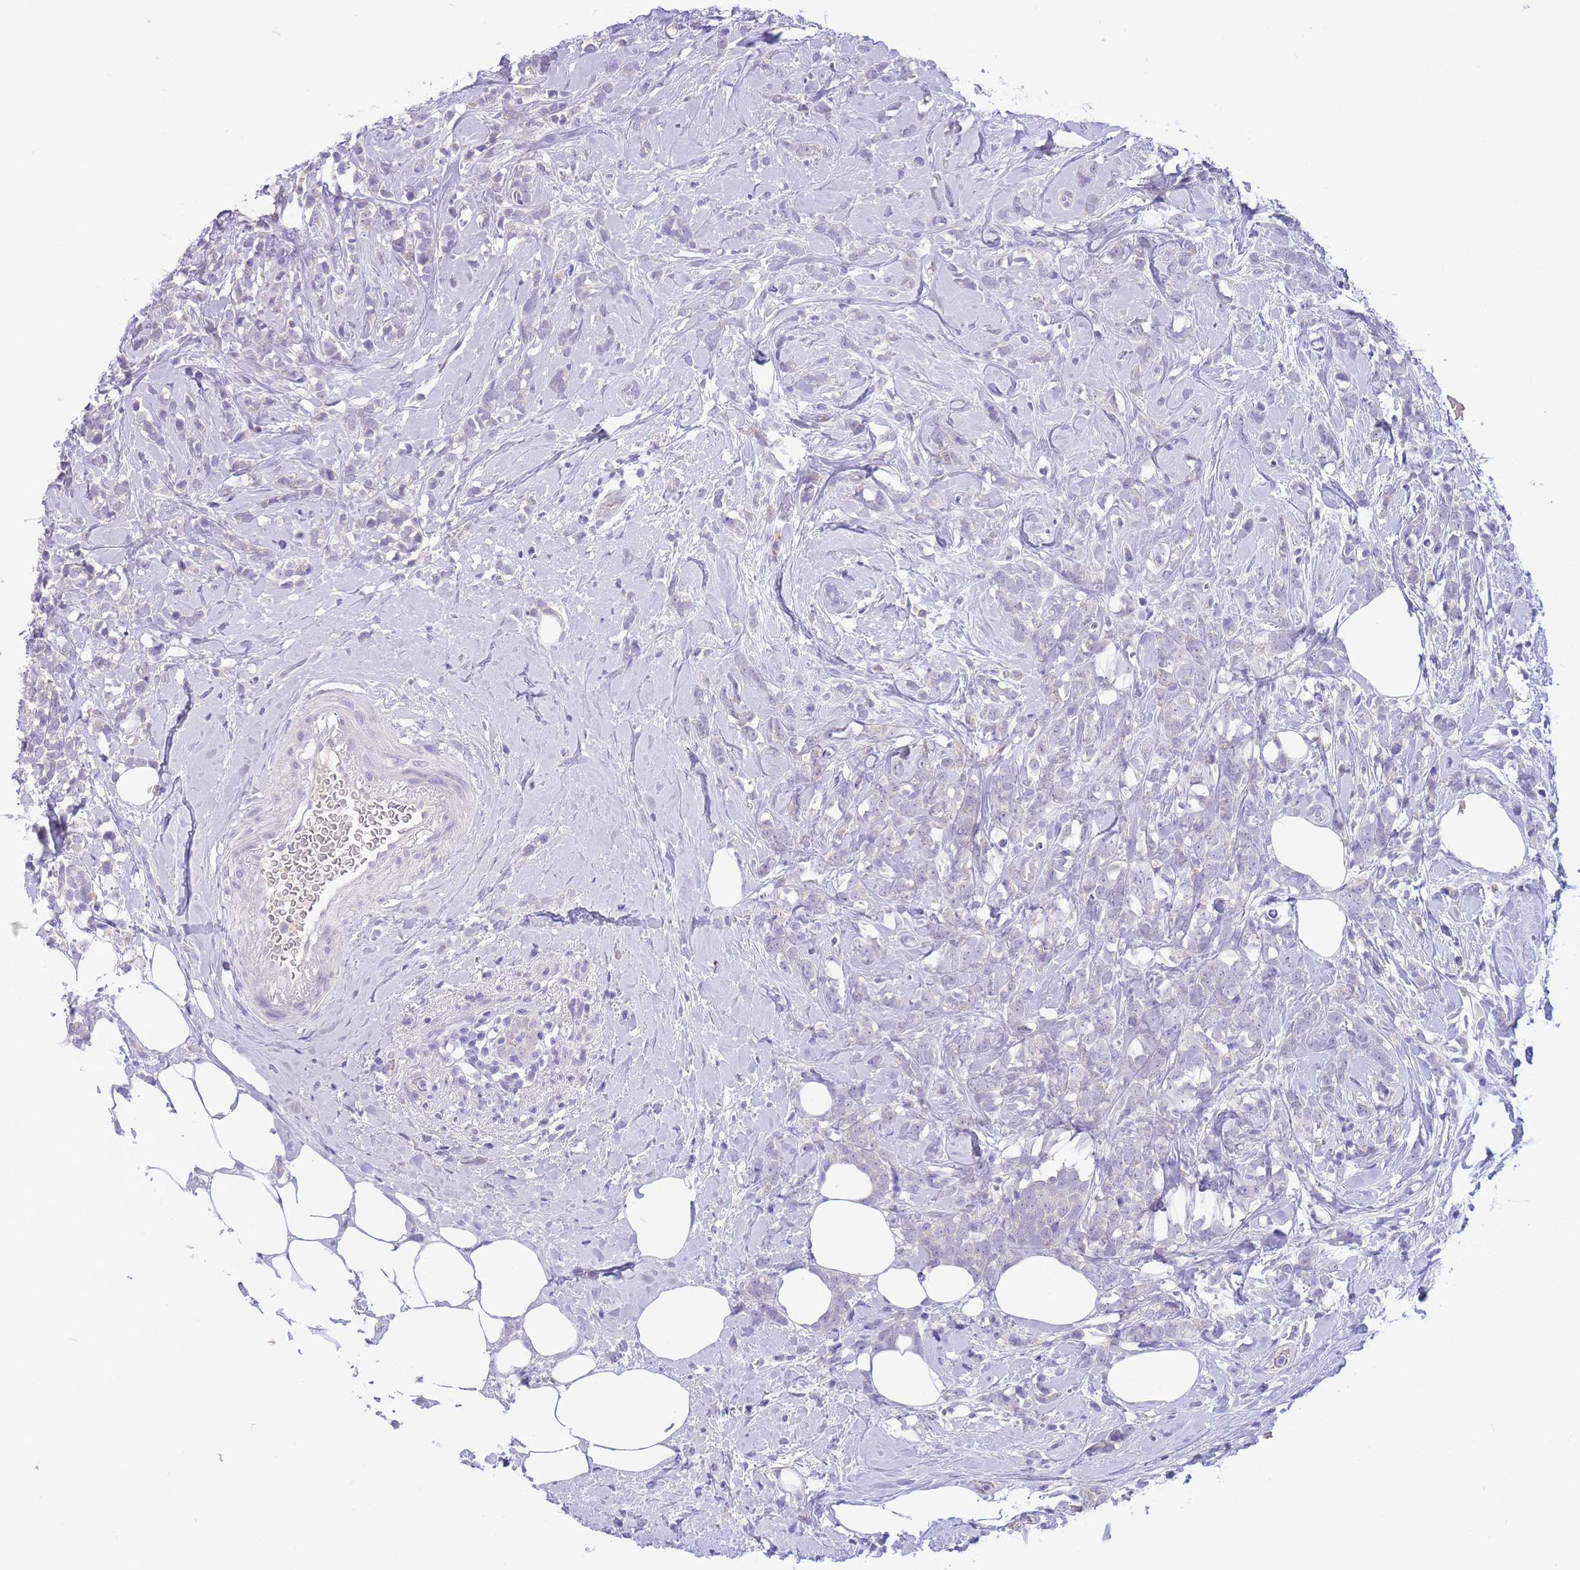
{"staining": {"intensity": "negative", "quantity": "none", "location": "none"}, "tissue": "breast cancer", "cell_type": "Tumor cells", "image_type": "cancer", "snomed": [{"axis": "morphology", "description": "Lobular carcinoma"}, {"axis": "topography", "description": "Breast"}], "caption": "Histopathology image shows no significant protein expression in tumor cells of breast lobular carcinoma.", "gene": "ASAP3", "patient": {"sex": "female", "age": 58}}